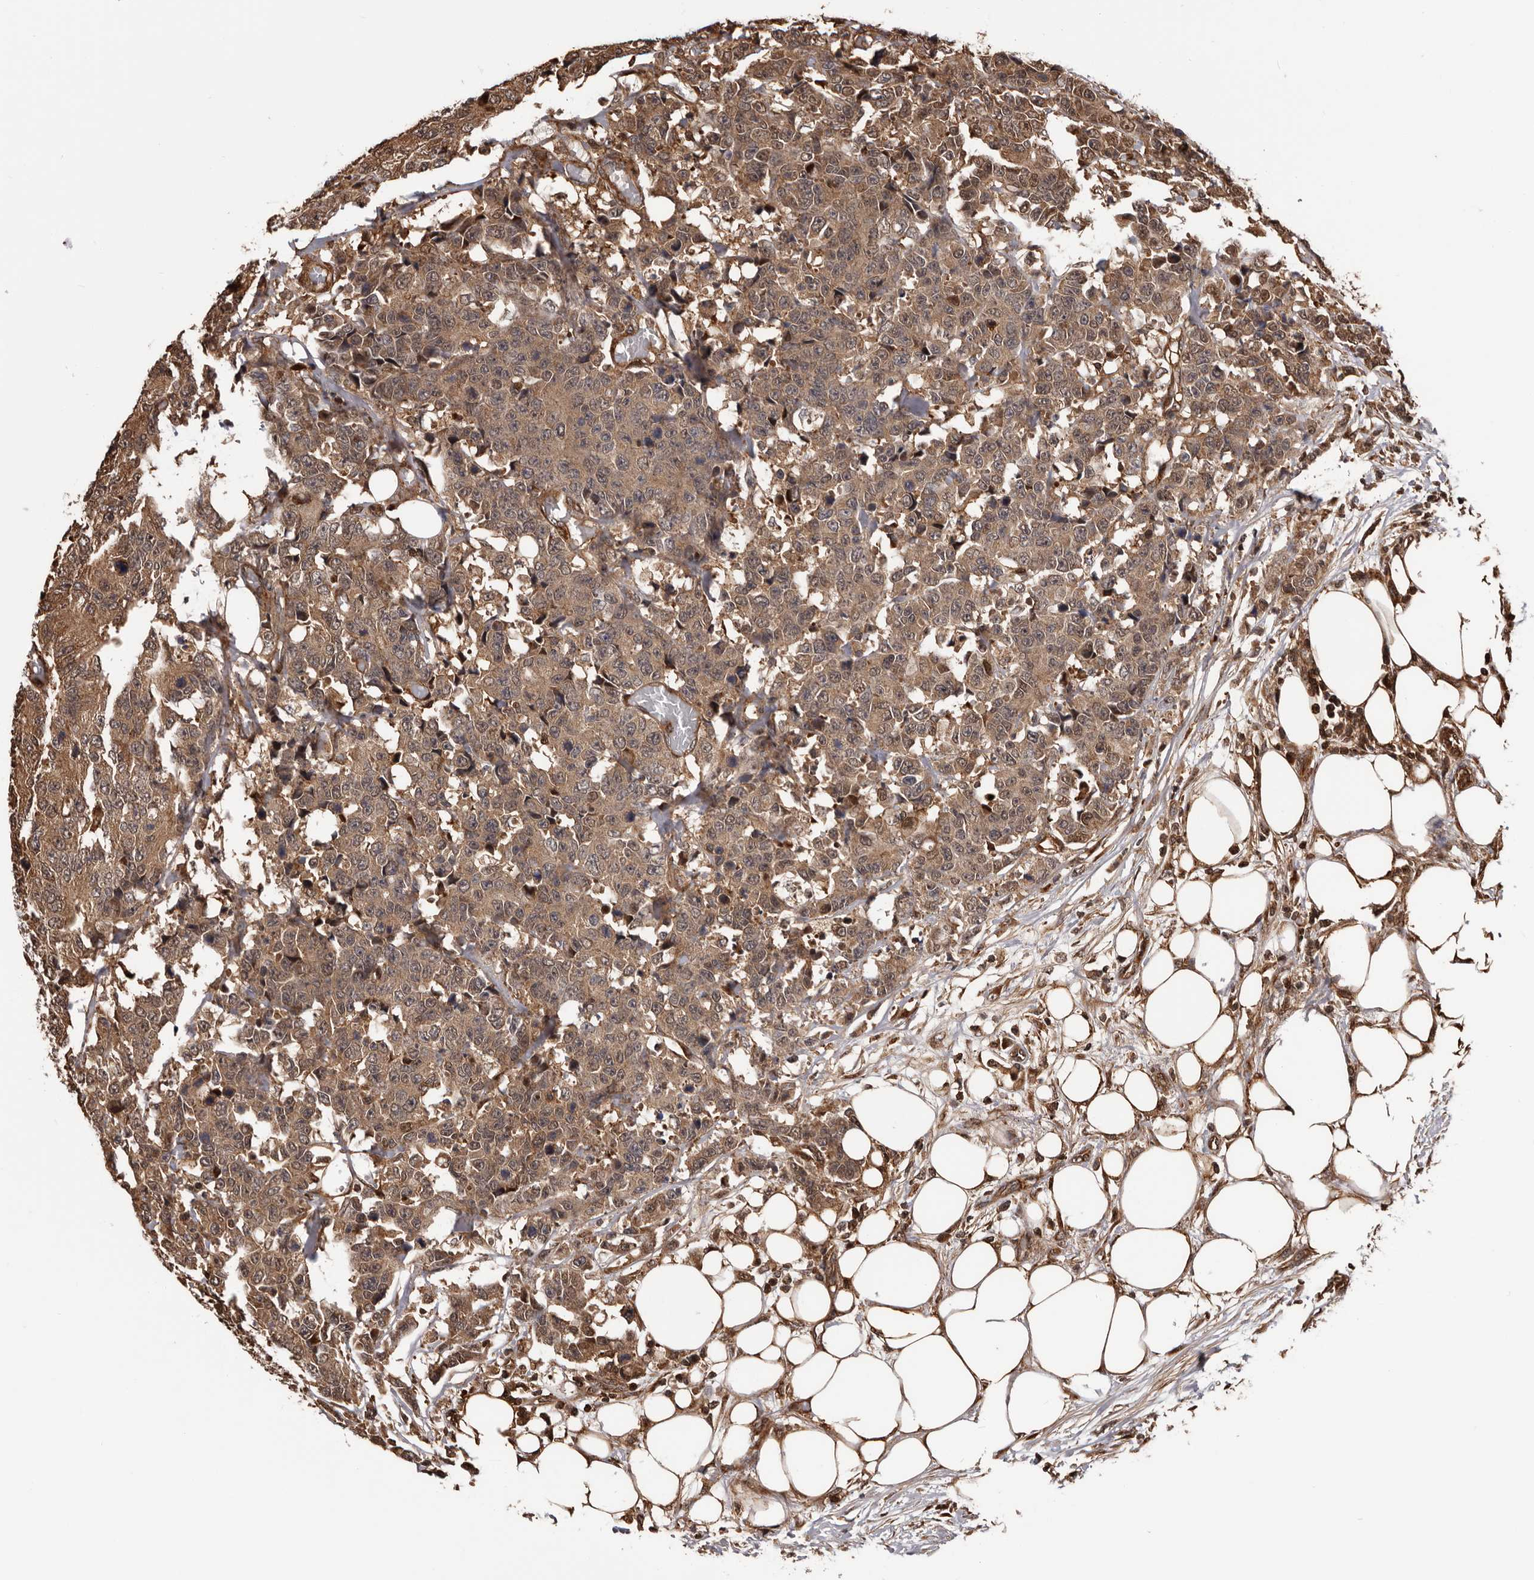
{"staining": {"intensity": "moderate", "quantity": ">75%", "location": "cytoplasmic/membranous,nuclear"}, "tissue": "colorectal cancer", "cell_type": "Tumor cells", "image_type": "cancer", "snomed": [{"axis": "morphology", "description": "Adenocarcinoma, NOS"}, {"axis": "topography", "description": "Colon"}], "caption": "A micrograph of adenocarcinoma (colorectal) stained for a protein demonstrates moderate cytoplasmic/membranous and nuclear brown staining in tumor cells.", "gene": "ADAMTS2", "patient": {"sex": "female", "age": 86}}